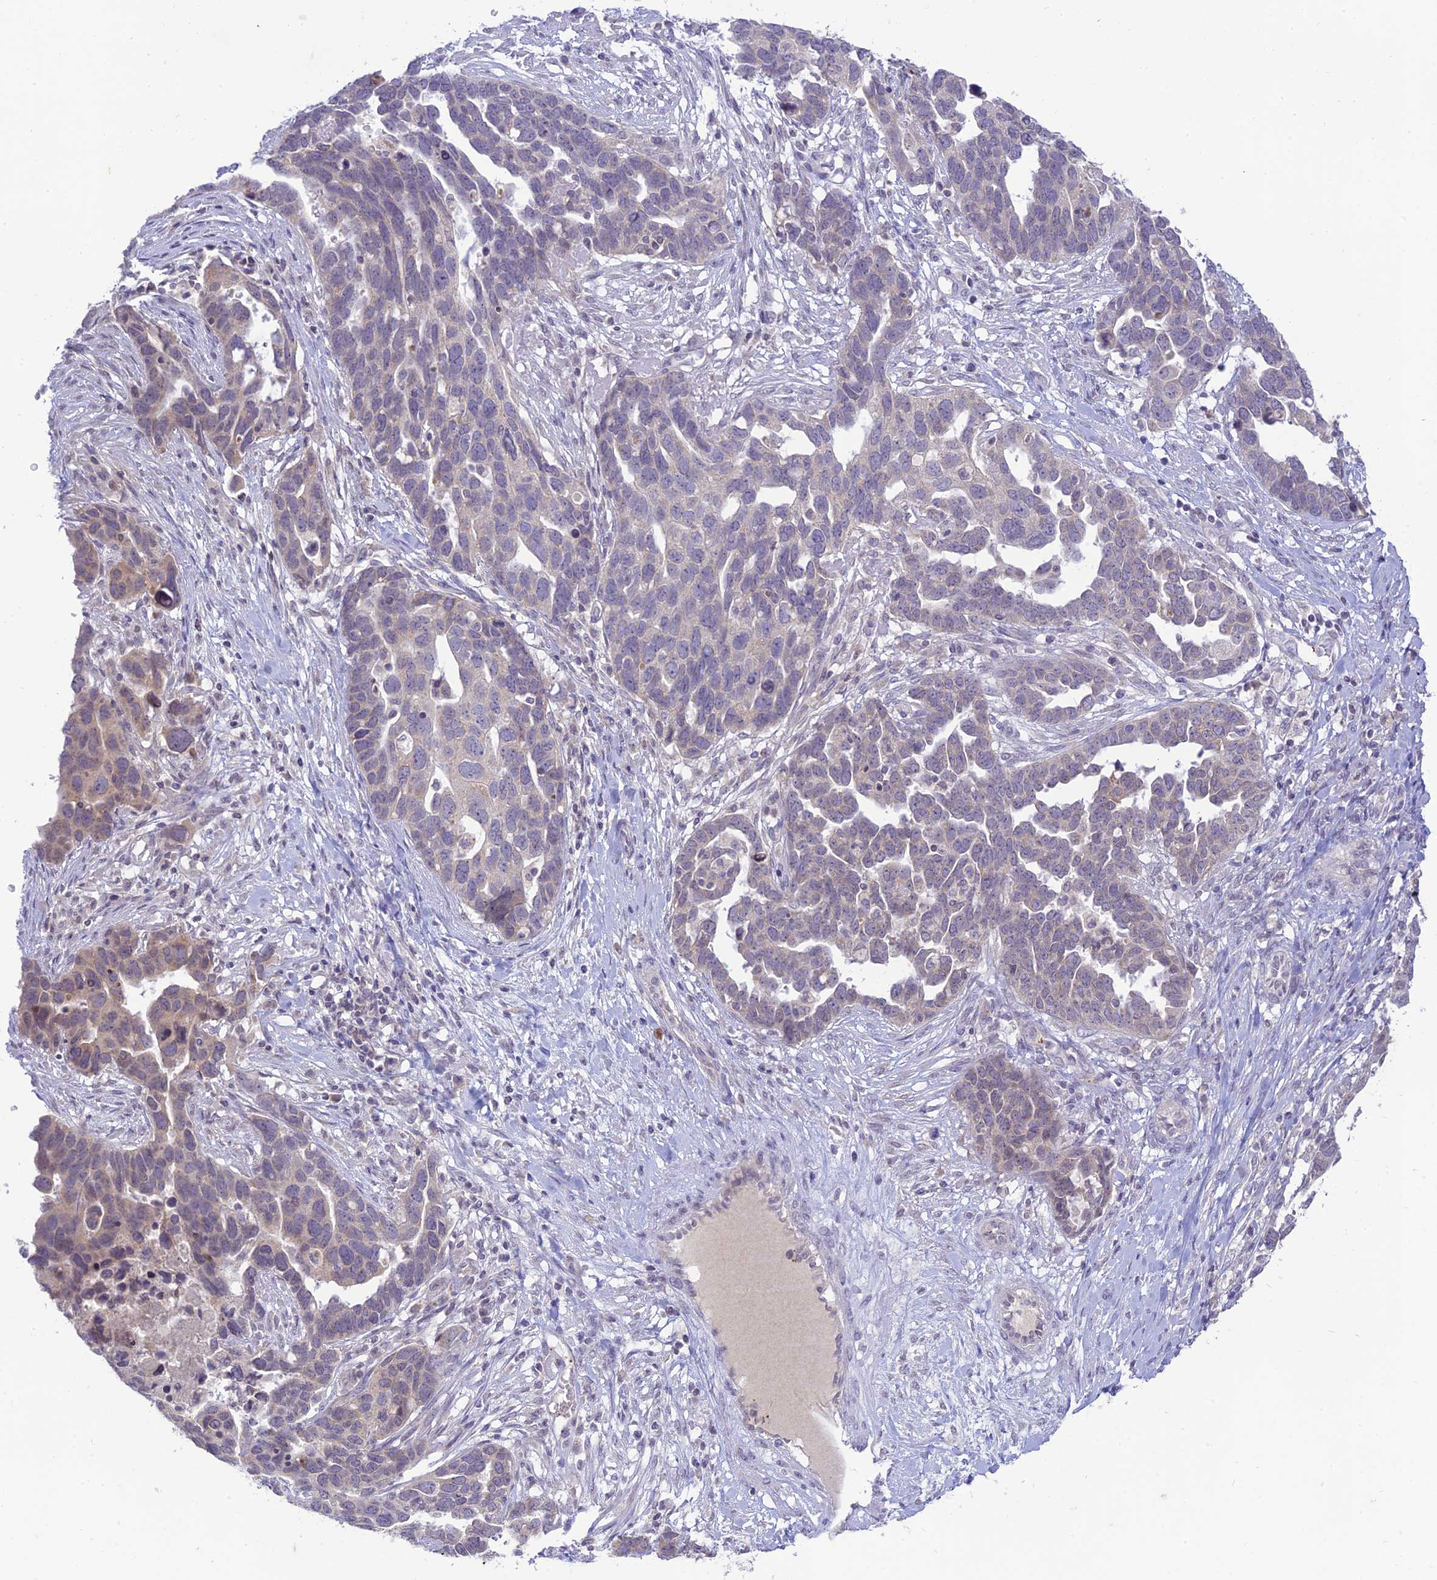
{"staining": {"intensity": "weak", "quantity": "<25%", "location": "cytoplasmic/membranous"}, "tissue": "ovarian cancer", "cell_type": "Tumor cells", "image_type": "cancer", "snomed": [{"axis": "morphology", "description": "Cystadenocarcinoma, serous, NOS"}, {"axis": "topography", "description": "Ovary"}], "caption": "Ovarian cancer (serous cystadenocarcinoma) was stained to show a protein in brown. There is no significant positivity in tumor cells.", "gene": "TMEM40", "patient": {"sex": "female", "age": 54}}